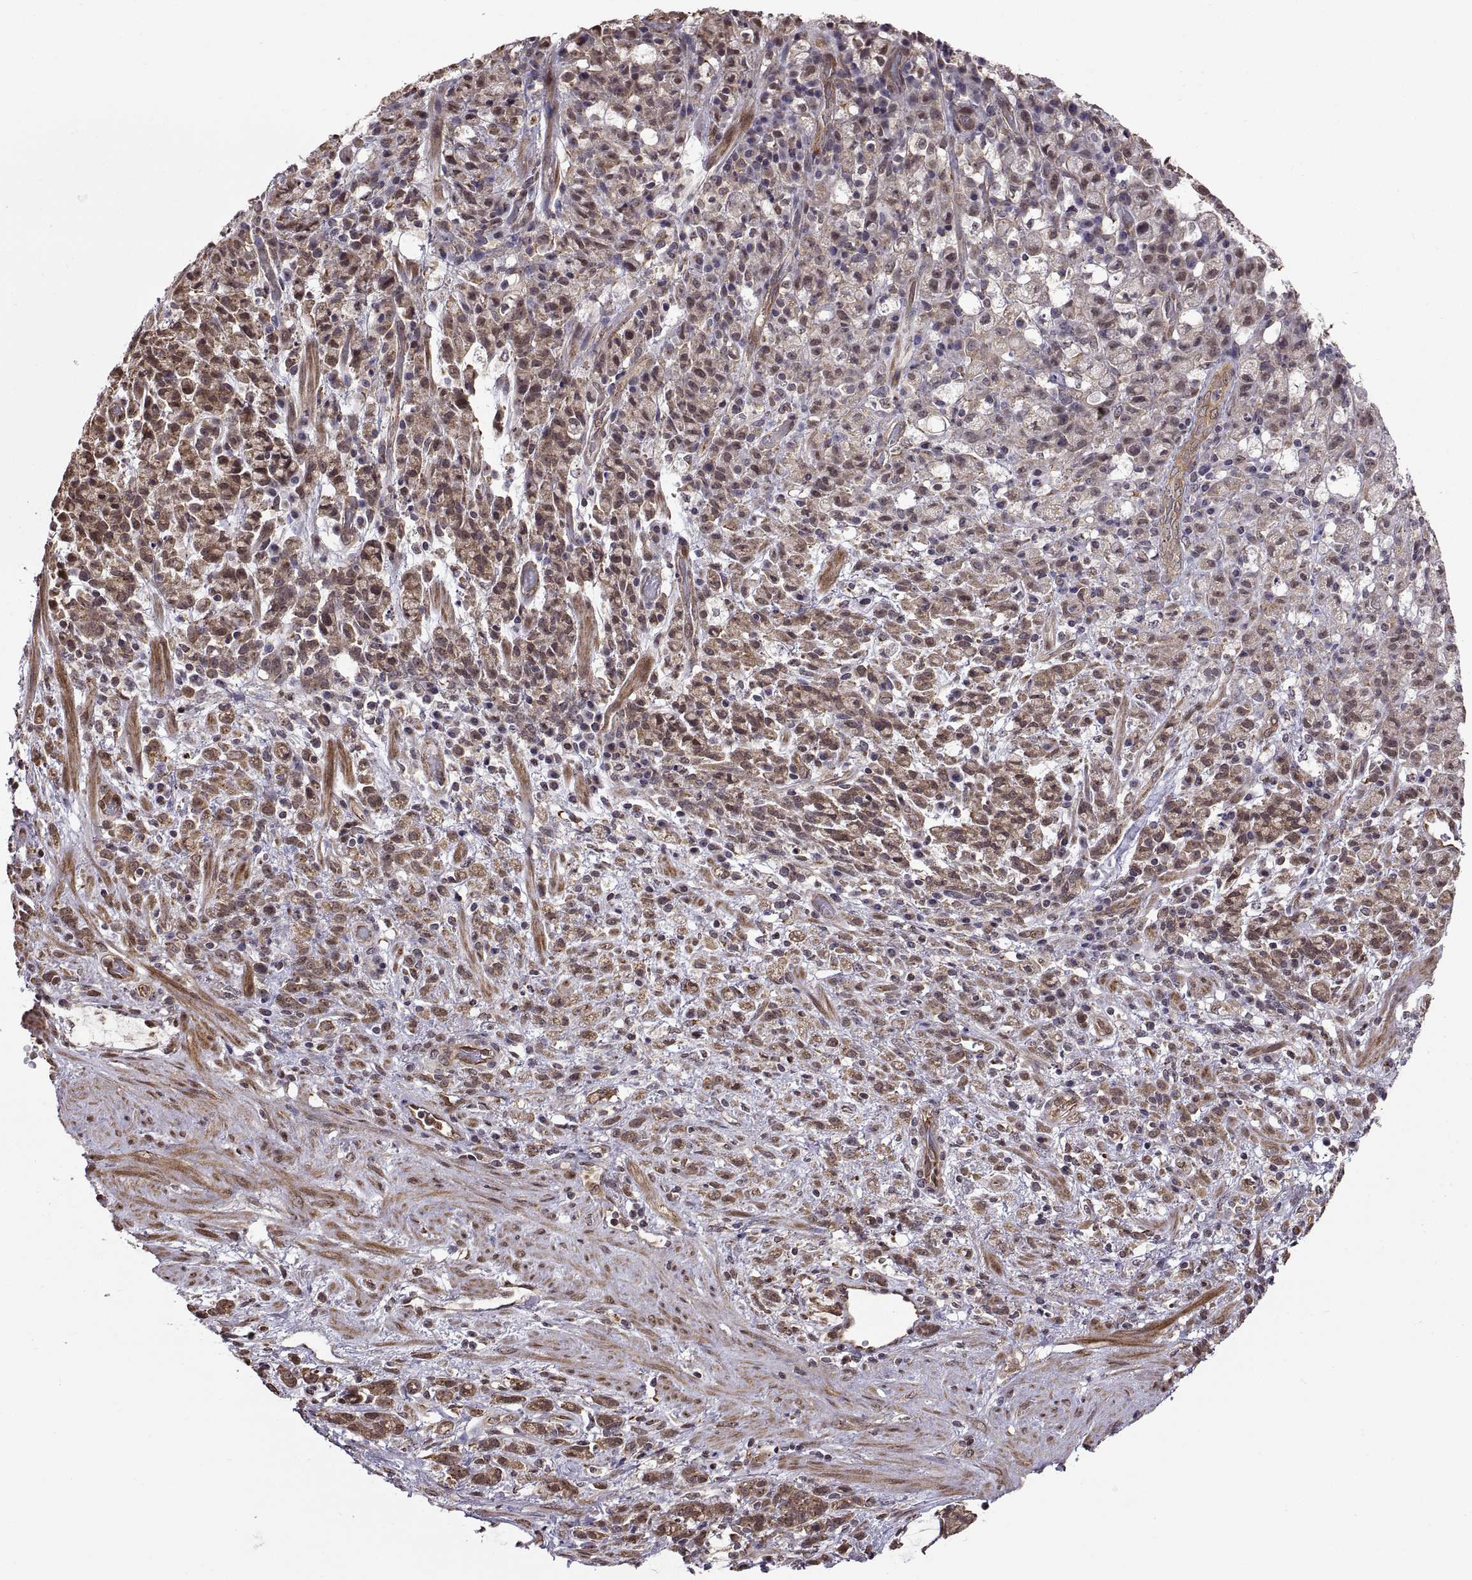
{"staining": {"intensity": "moderate", "quantity": "25%-75%", "location": "cytoplasmic/membranous"}, "tissue": "stomach cancer", "cell_type": "Tumor cells", "image_type": "cancer", "snomed": [{"axis": "morphology", "description": "Adenocarcinoma, NOS"}, {"axis": "topography", "description": "Stomach"}], "caption": "Immunohistochemical staining of stomach adenocarcinoma displays moderate cytoplasmic/membranous protein expression in about 25%-75% of tumor cells.", "gene": "ARRB1", "patient": {"sex": "female", "age": 60}}